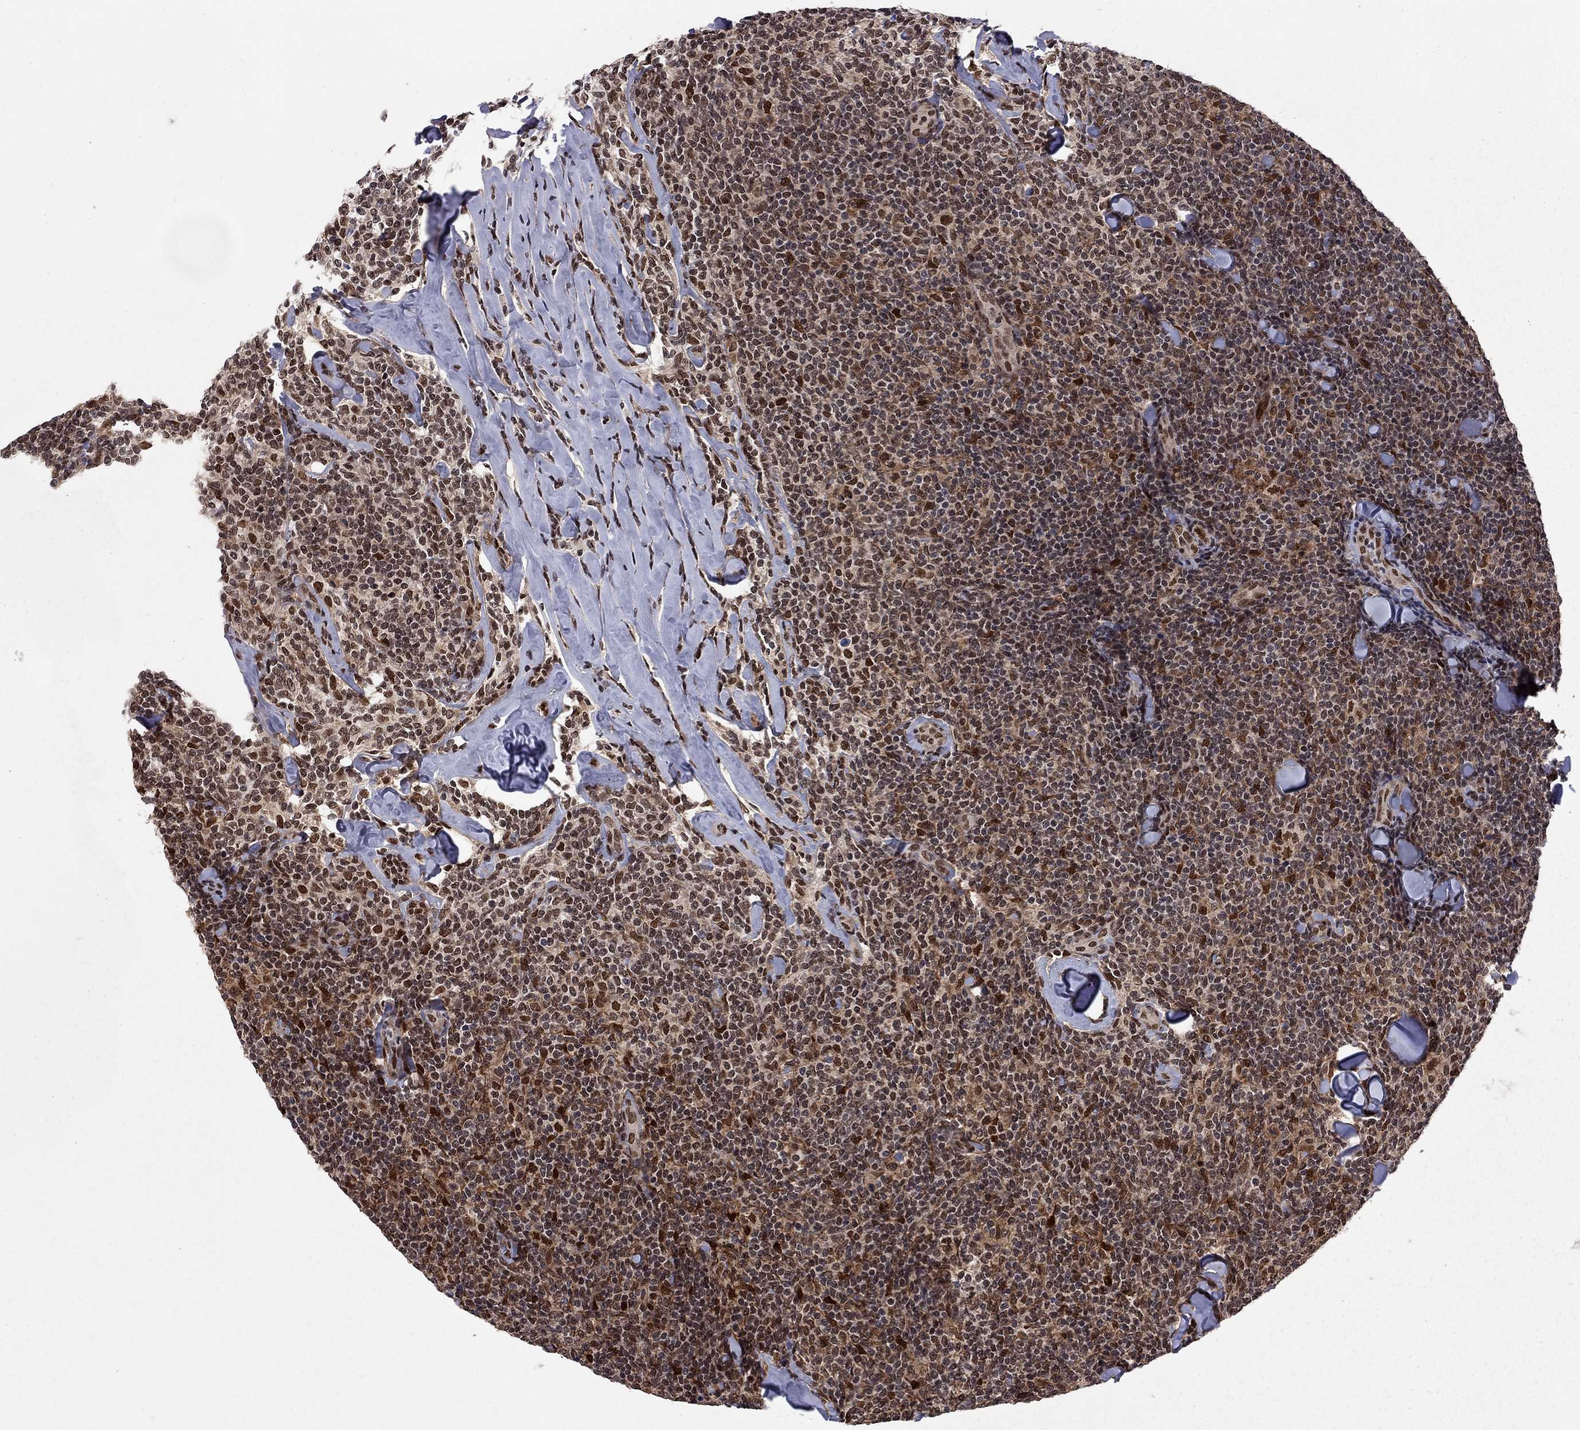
{"staining": {"intensity": "moderate", "quantity": "<25%", "location": "nuclear"}, "tissue": "lymphoma", "cell_type": "Tumor cells", "image_type": "cancer", "snomed": [{"axis": "morphology", "description": "Malignant lymphoma, non-Hodgkin's type, Low grade"}, {"axis": "topography", "description": "Lymph node"}], "caption": "Moderate nuclear protein positivity is present in about <25% of tumor cells in lymphoma.", "gene": "SAP30L", "patient": {"sex": "female", "age": 56}}